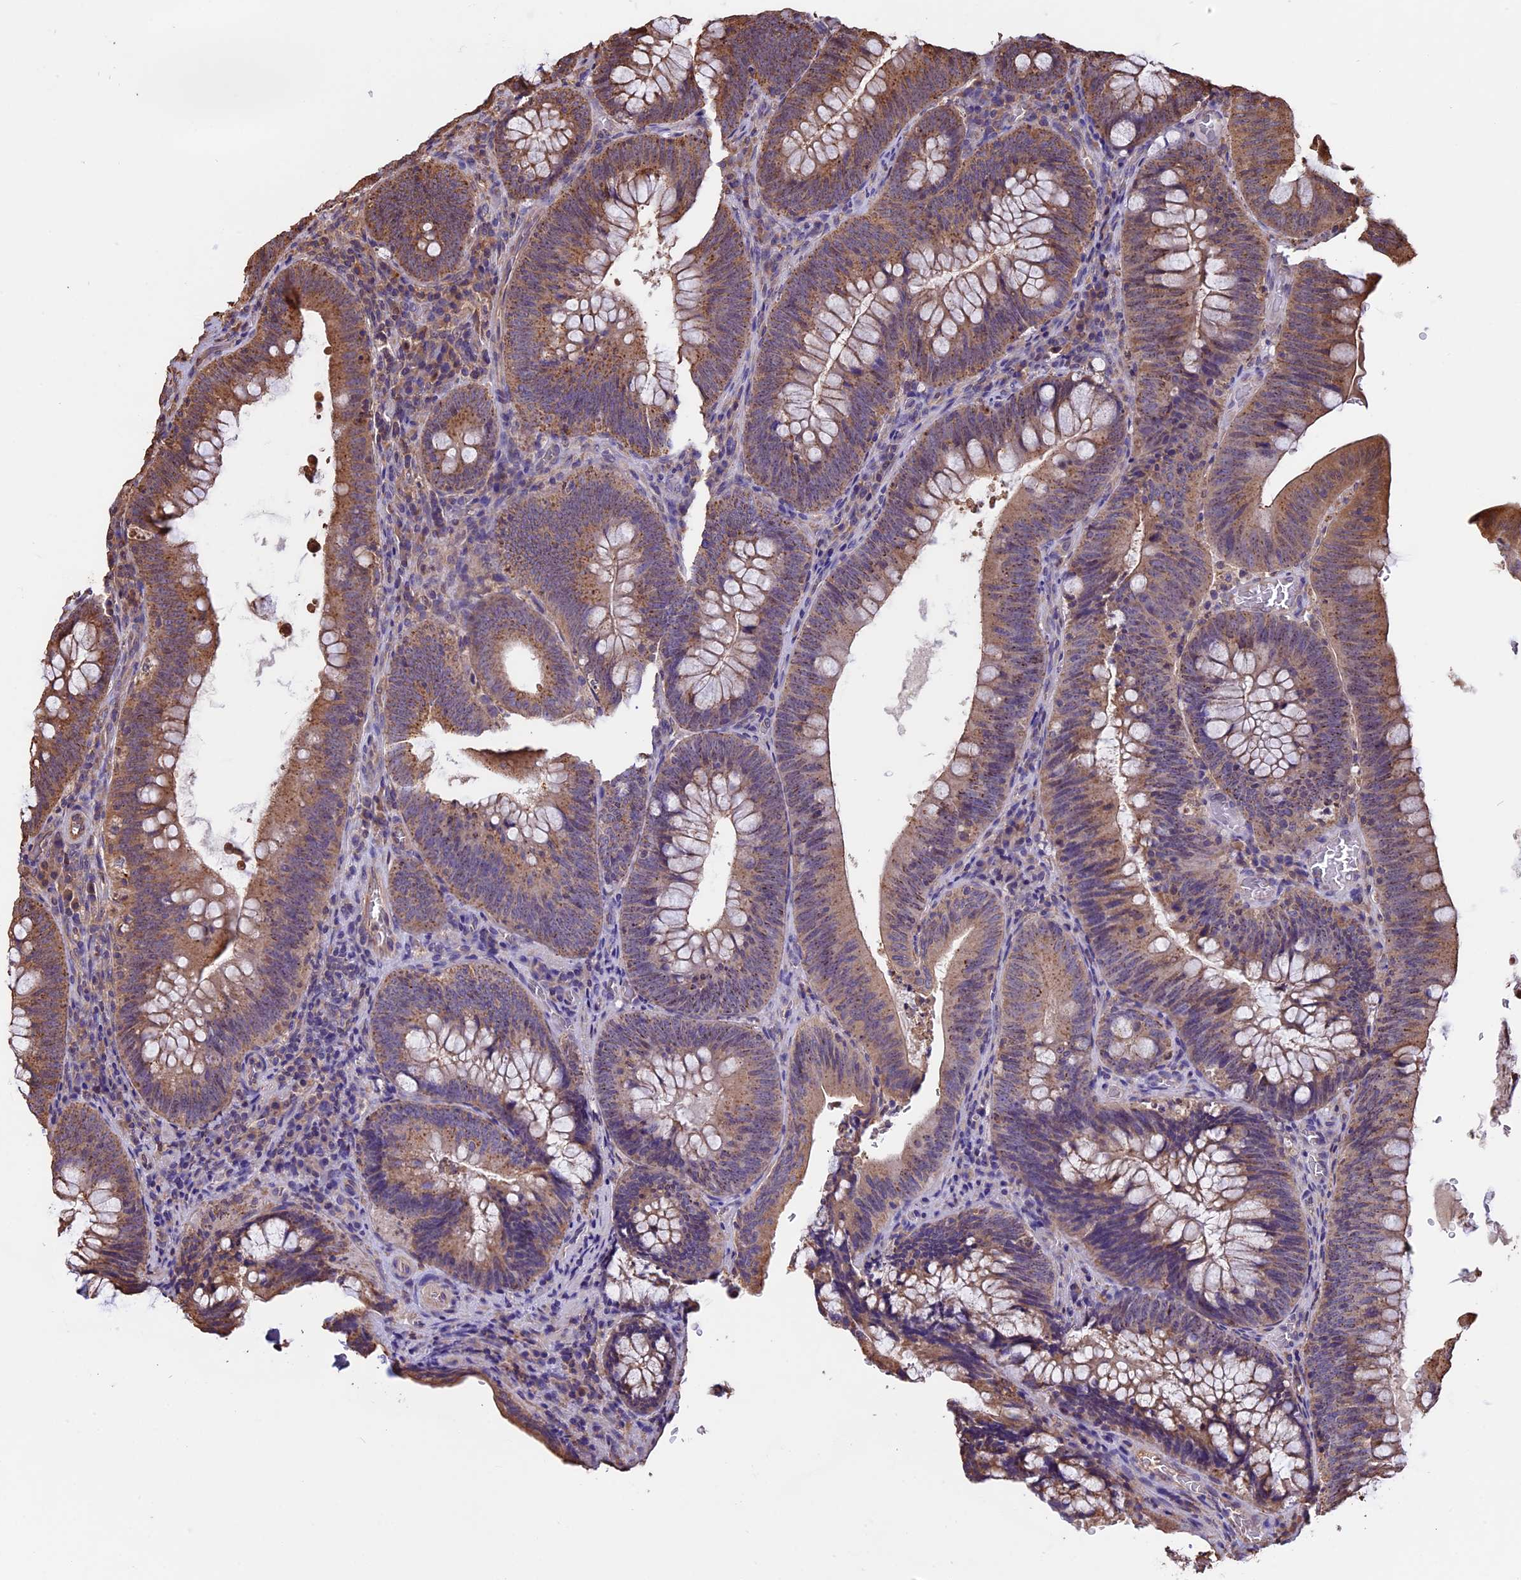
{"staining": {"intensity": "weak", "quantity": ">75%", "location": "cytoplasmic/membranous"}, "tissue": "colorectal cancer", "cell_type": "Tumor cells", "image_type": "cancer", "snomed": [{"axis": "morphology", "description": "Normal tissue, NOS"}, {"axis": "topography", "description": "Colon"}], "caption": "Colorectal cancer stained with a brown dye displays weak cytoplasmic/membranous positive positivity in about >75% of tumor cells.", "gene": "CHMP2A", "patient": {"sex": "female", "age": 82}}